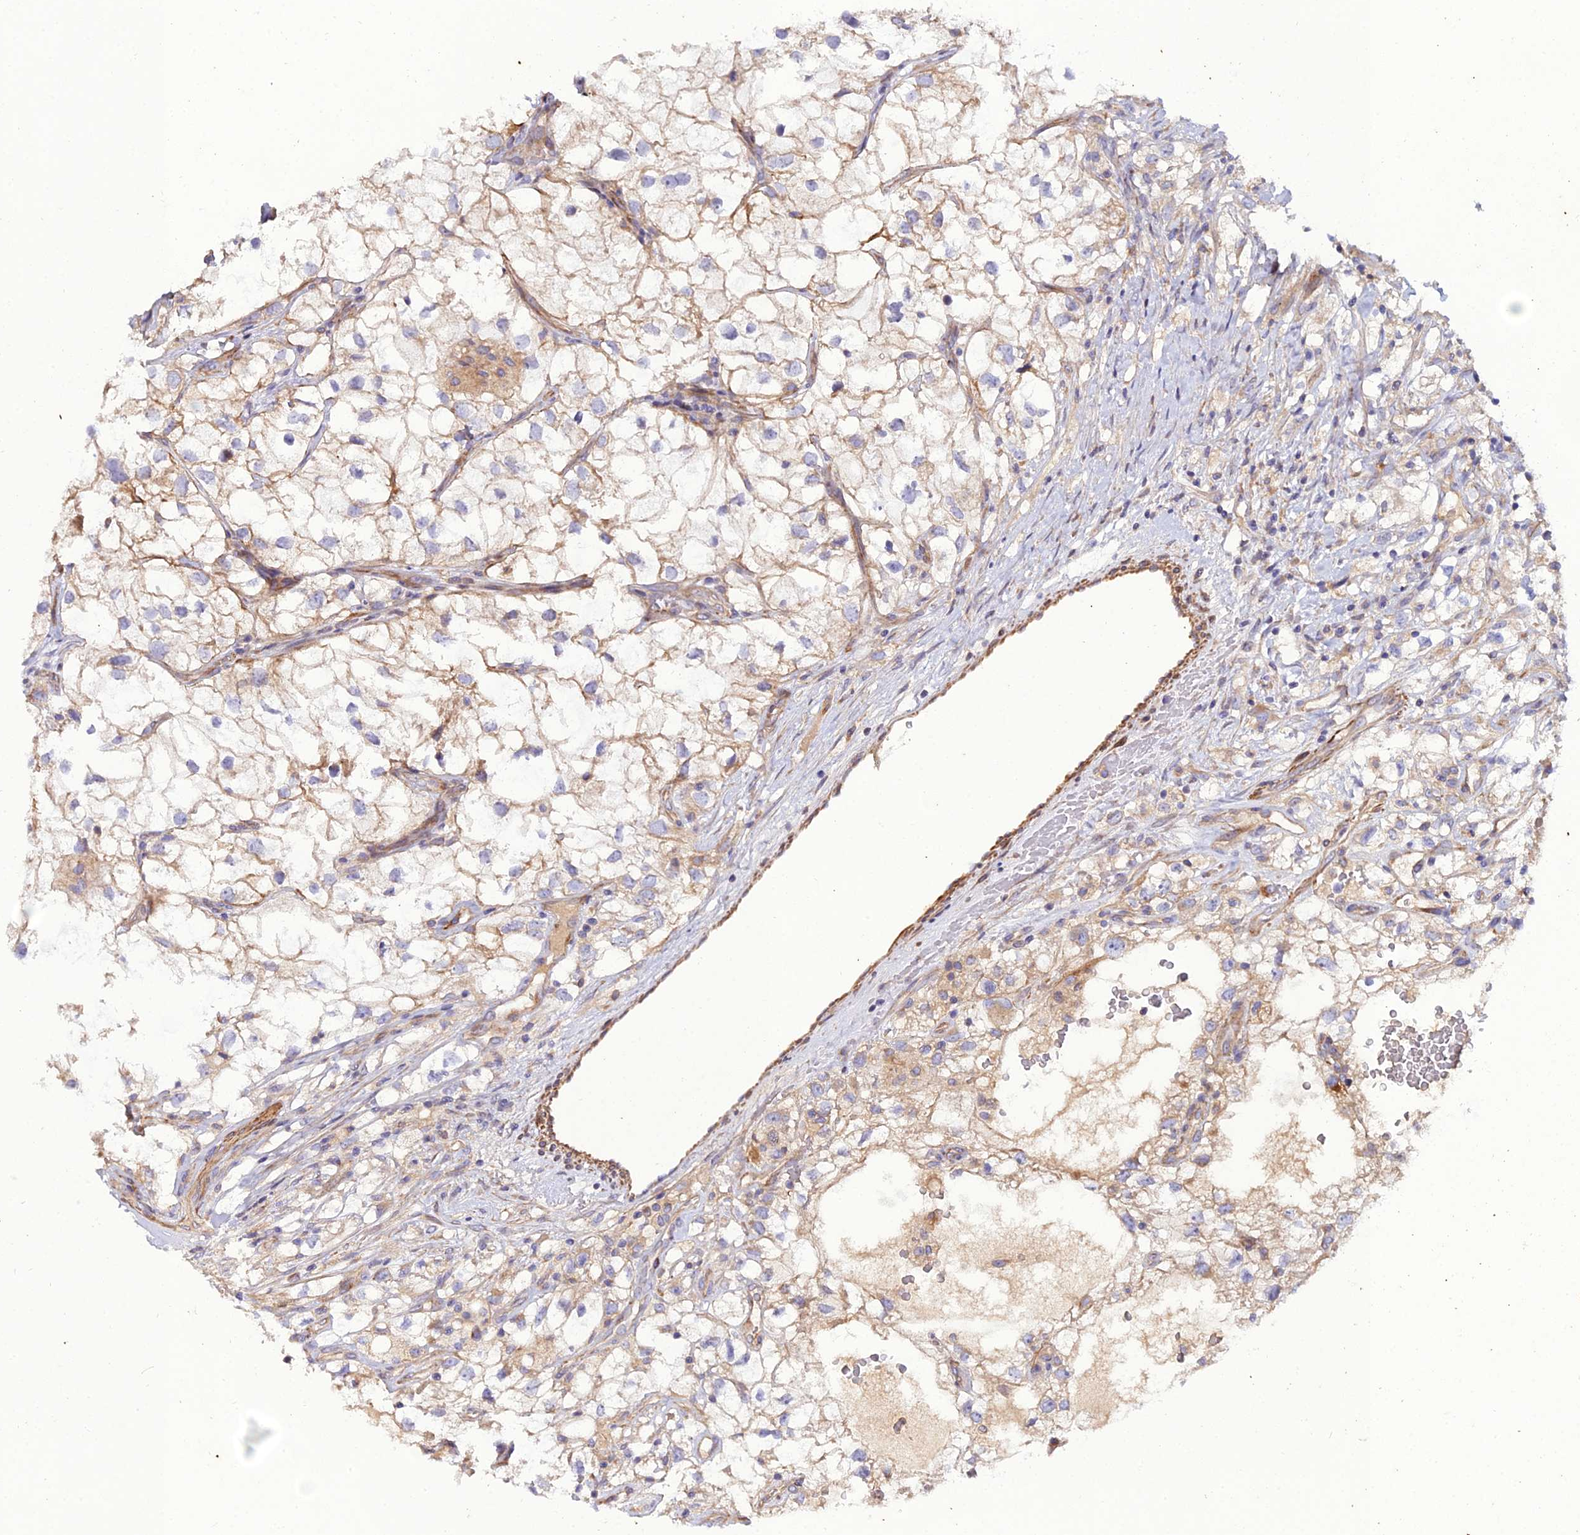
{"staining": {"intensity": "weak", "quantity": "<25%", "location": "cytoplasmic/membranous"}, "tissue": "renal cancer", "cell_type": "Tumor cells", "image_type": "cancer", "snomed": [{"axis": "morphology", "description": "Adenocarcinoma, NOS"}, {"axis": "topography", "description": "Kidney"}], "caption": "IHC histopathology image of adenocarcinoma (renal) stained for a protein (brown), which displays no expression in tumor cells.", "gene": "ARL6IP1", "patient": {"sex": "male", "age": 59}}